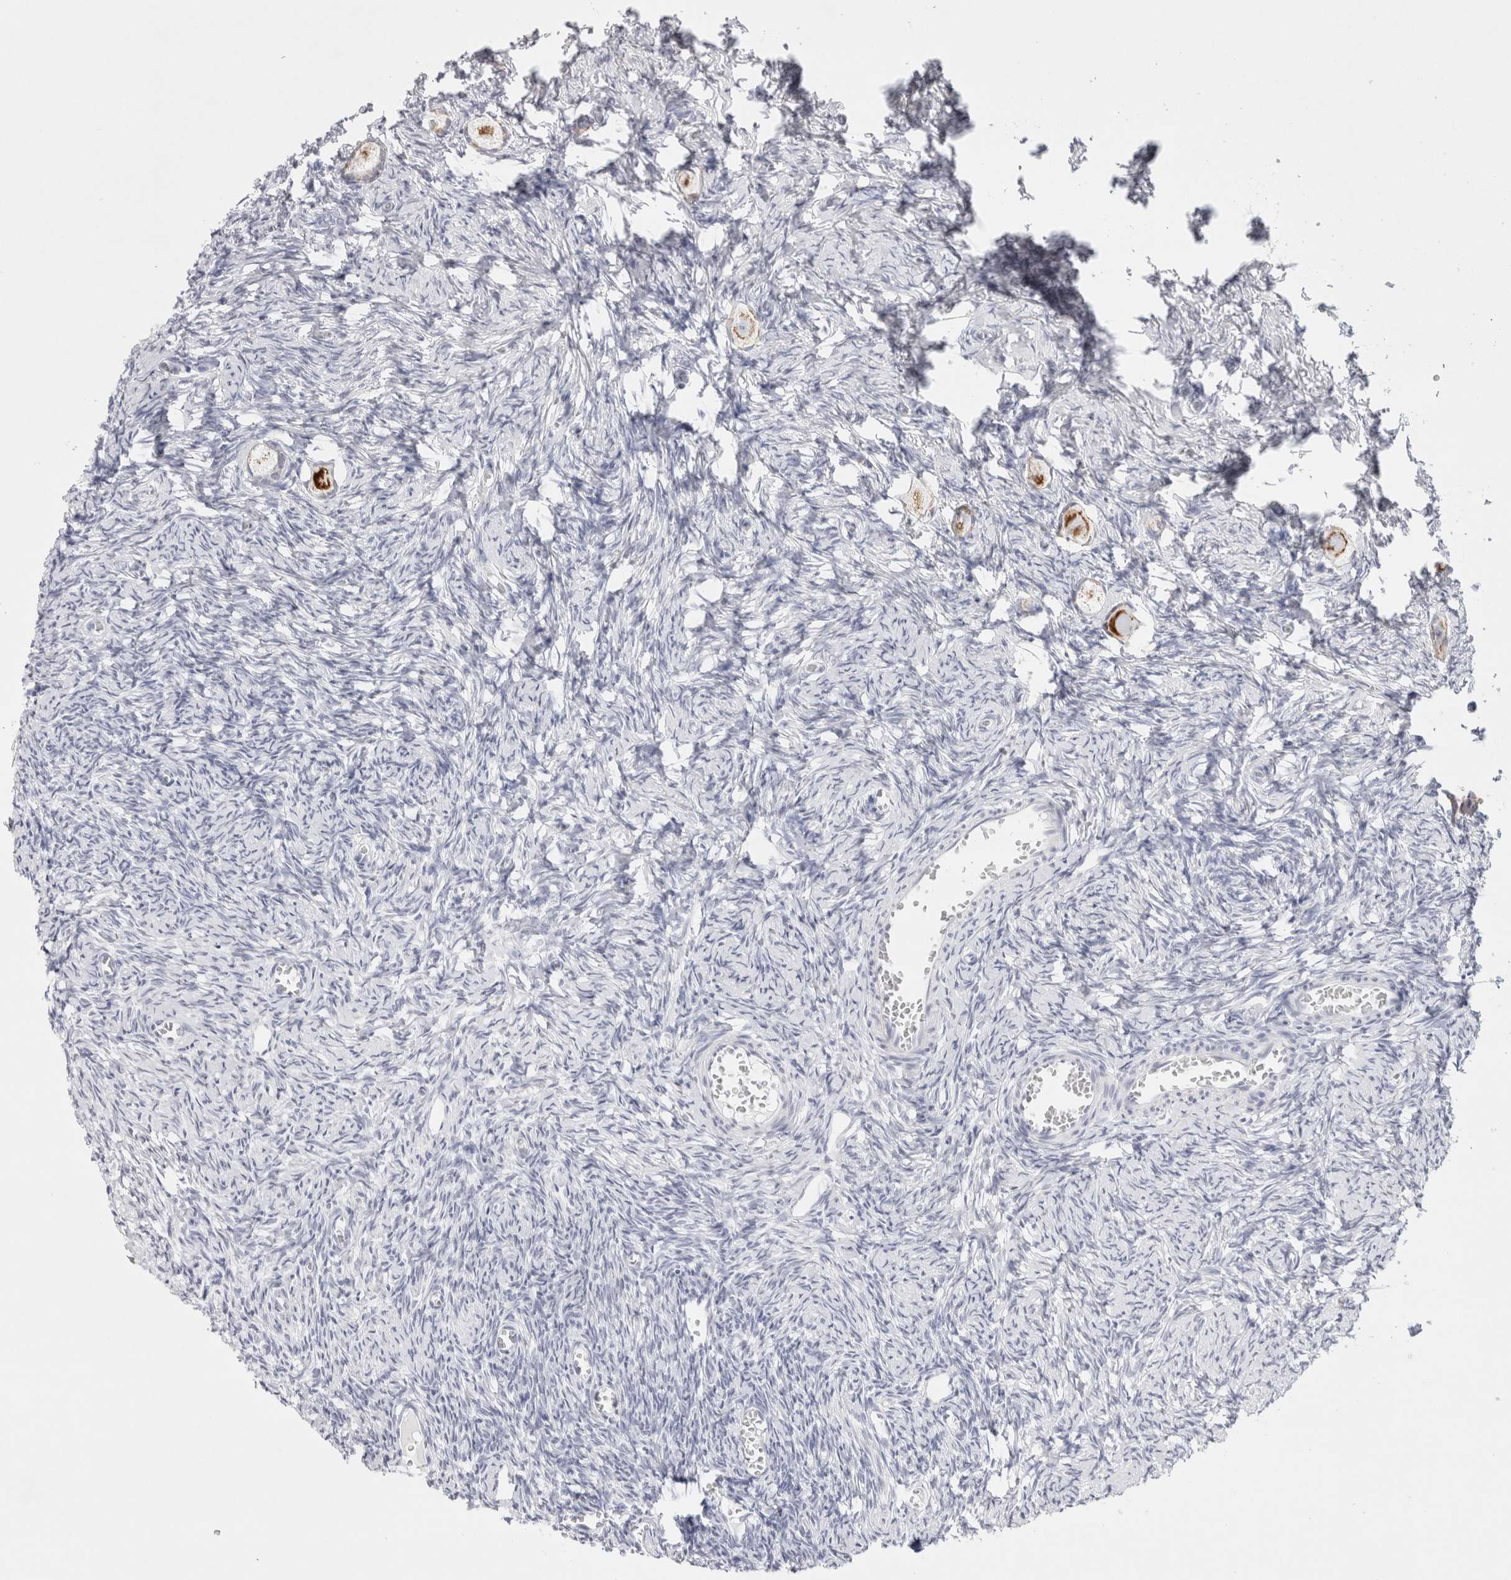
{"staining": {"intensity": "moderate", "quantity": ">75%", "location": "cytoplasmic/membranous"}, "tissue": "ovary", "cell_type": "Follicle cells", "image_type": "normal", "snomed": [{"axis": "morphology", "description": "Normal tissue, NOS"}, {"axis": "topography", "description": "Ovary"}], "caption": "Protein analysis of benign ovary exhibits moderate cytoplasmic/membranous positivity in about >75% of follicle cells. The staining is performed using DAB (3,3'-diaminobenzidine) brown chromogen to label protein expression. The nuclei are counter-stained blue using hematoxylin.", "gene": "GARIN1A", "patient": {"sex": "female", "age": 27}}